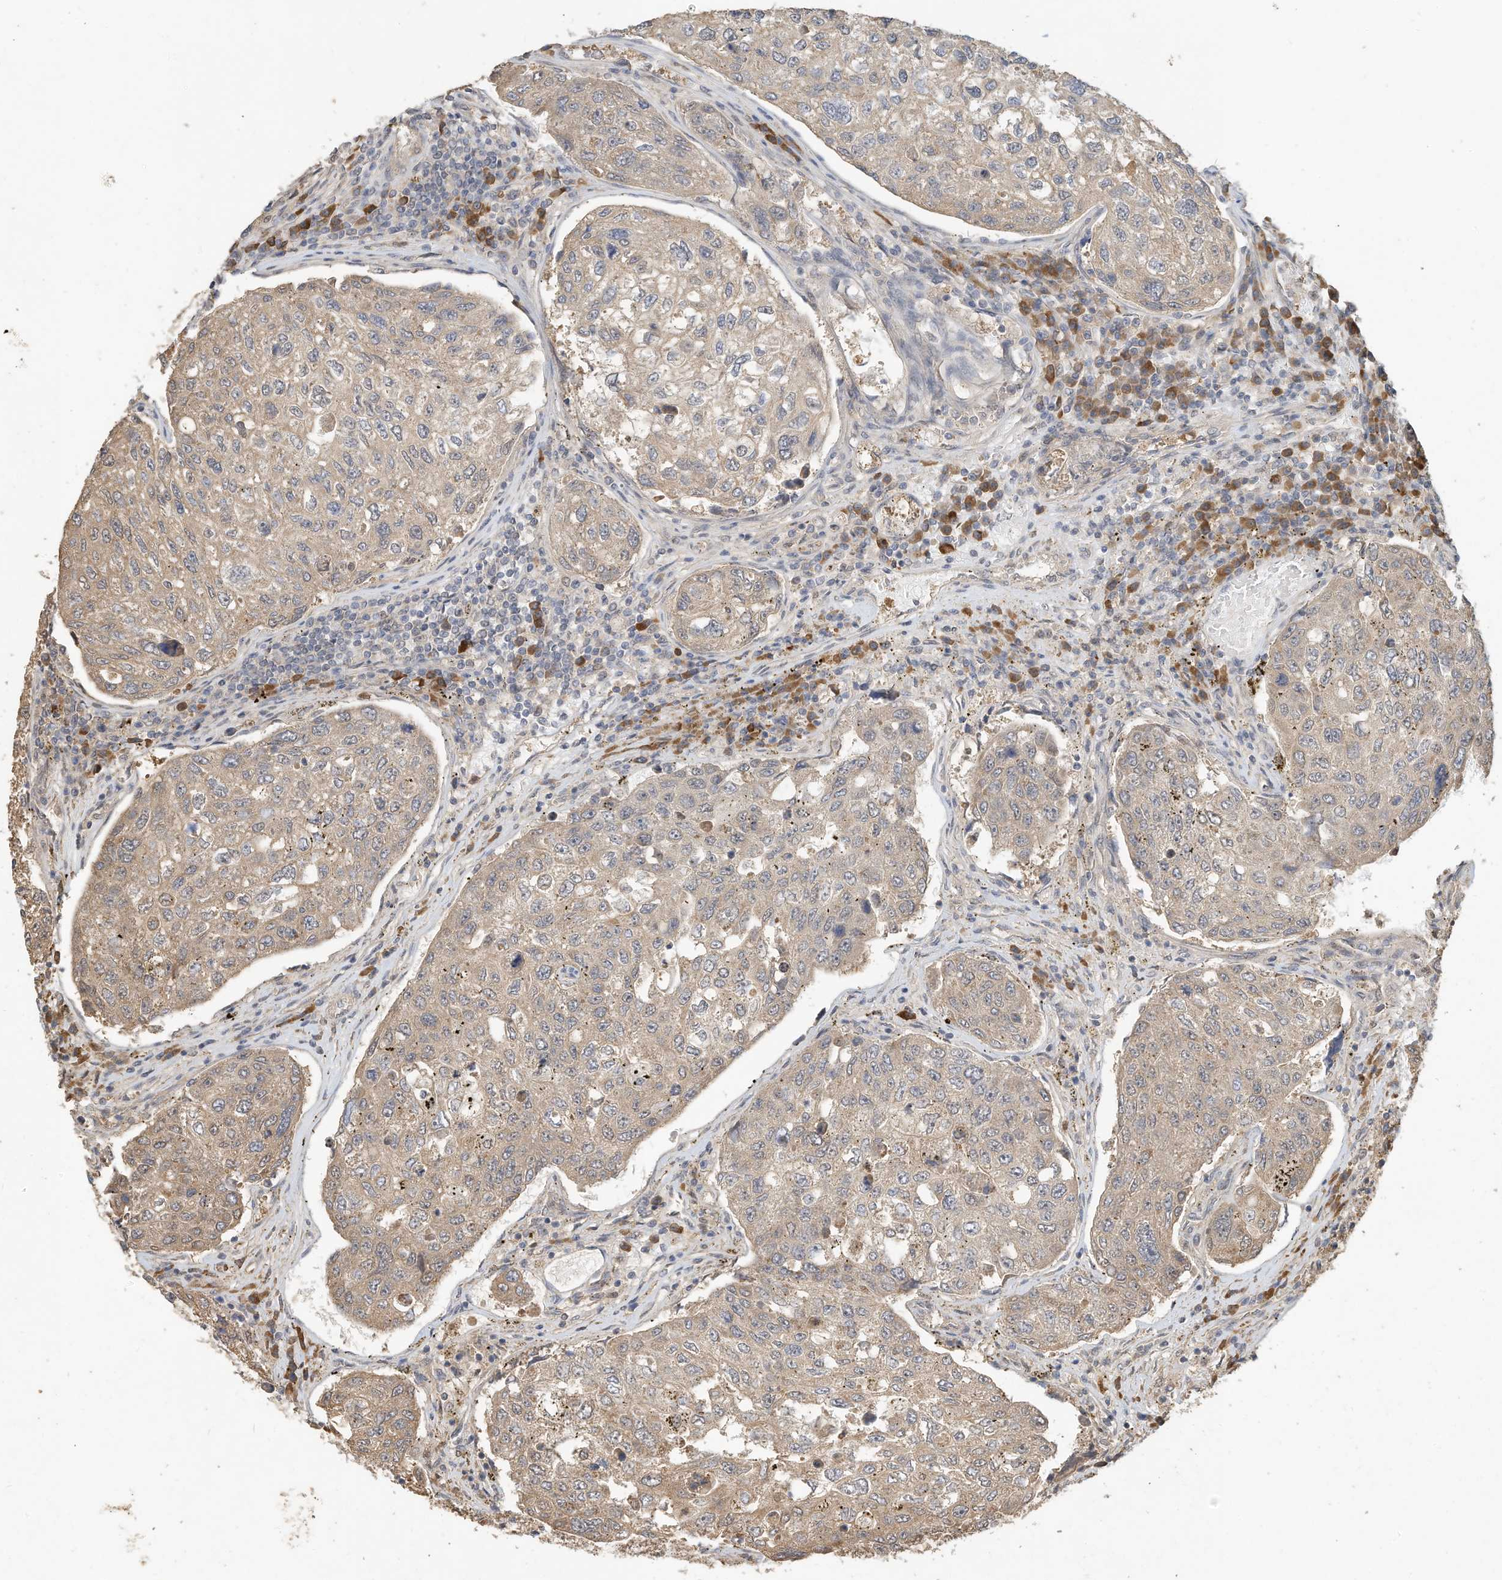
{"staining": {"intensity": "weak", "quantity": ">75%", "location": "cytoplasmic/membranous"}, "tissue": "urothelial cancer", "cell_type": "Tumor cells", "image_type": "cancer", "snomed": [{"axis": "morphology", "description": "Urothelial carcinoma, High grade"}, {"axis": "topography", "description": "Lymph node"}, {"axis": "topography", "description": "Urinary bladder"}], "caption": "Tumor cells reveal low levels of weak cytoplasmic/membranous staining in approximately >75% of cells in urothelial carcinoma (high-grade).", "gene": "OFD1", "patient": {"sex": "male", "age": 51}}